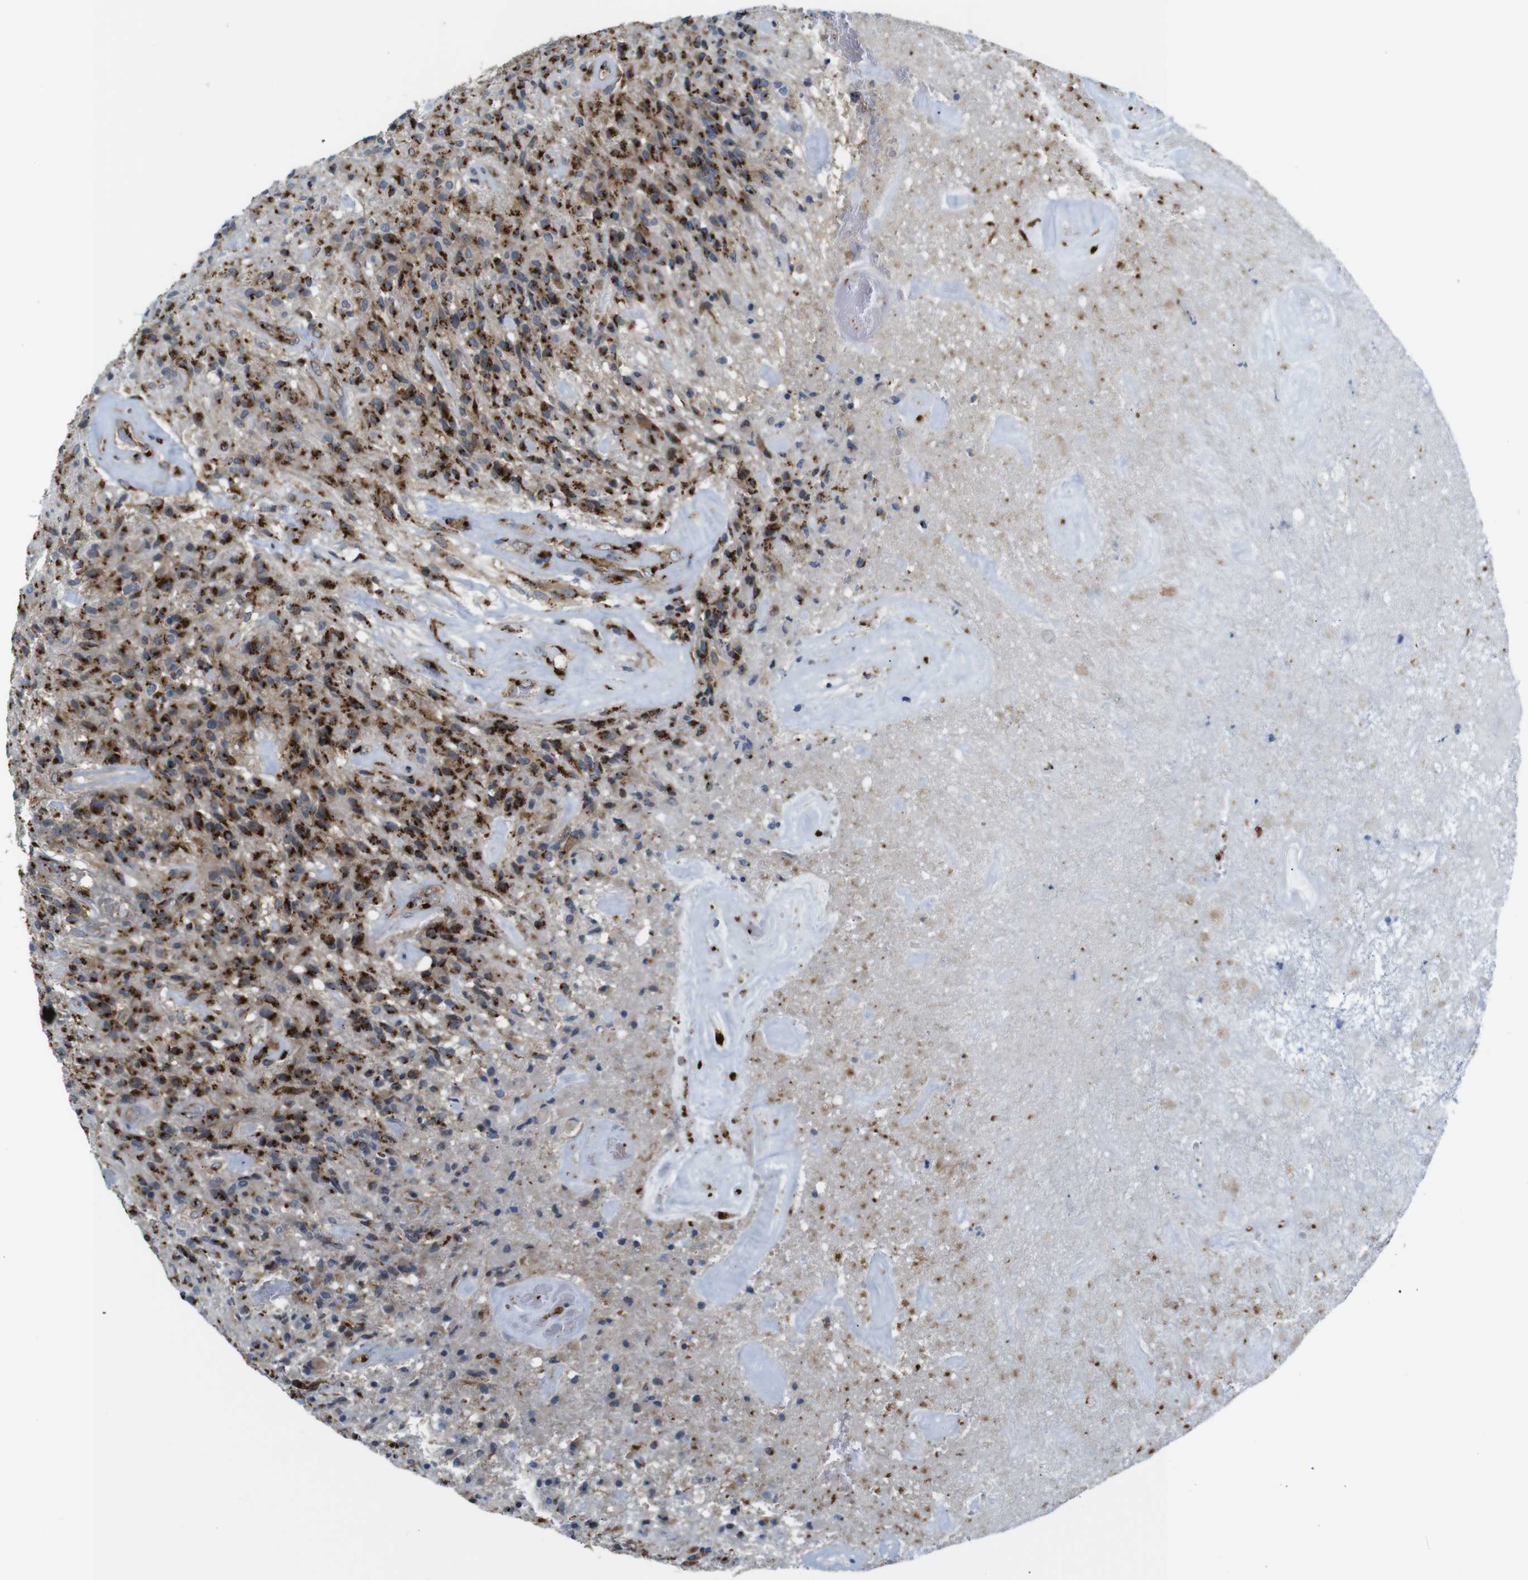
{"staining": {"intensity": "strong", "quantity": ">75%", "location": "cytoplasmic/membranous"}, "tissue": "glioma", "cell_type": "Tumor cells", "image_type": "cancer", "snomed": [{"axis": "morphology", "description": "Glioma, malignant, High grade"}, {"axis": "topography", "description": "Brain"}], "caption": "Malignant high-grade glioma stained with IHC reveals strong cytoplasmic/membranous positivity in approximately >75% of tumor cells. (DAB IHC, brown staining for protein, blue staining for nuclei).", "gene": "TGOLN2", "patient": {"sex": "male", "age": 71}}